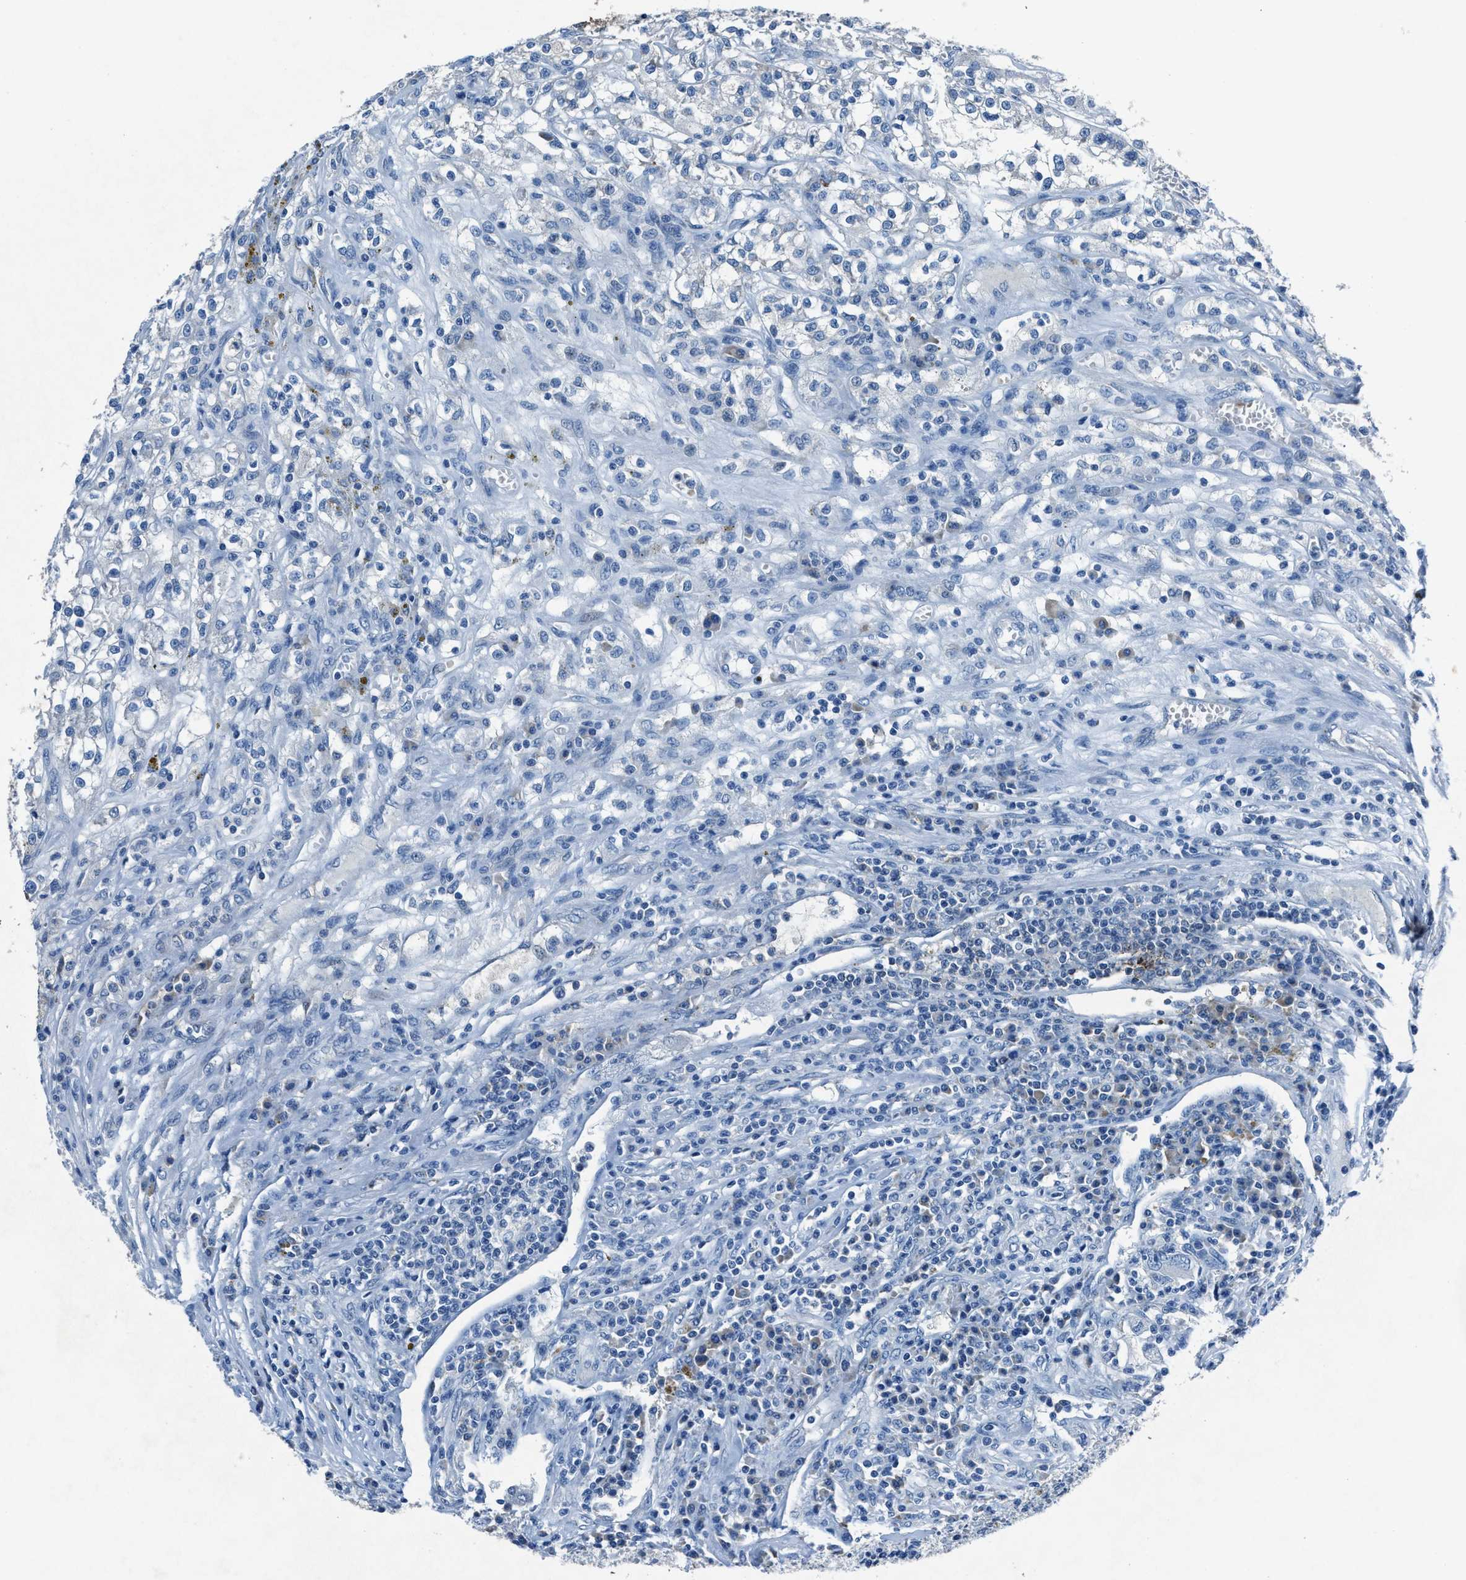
{"staining": {"intensity": "negative", "quantity": "none", "location": "none"}, "tissue": "renal cancer", "cell_type": "Tumor cells", "image_type": "cancer", "snomed": [{"axis": "morphology", "description": "Adenocarcinoma, NOS"}, {"axis": "topography", "description": "Kidney"}], "caption": "Photomicrograph shows no protein positivity in tumor cells of renal cancer tissue.", "gene": "ADAM2", "patient": {"sex": "female", "age": 52}}